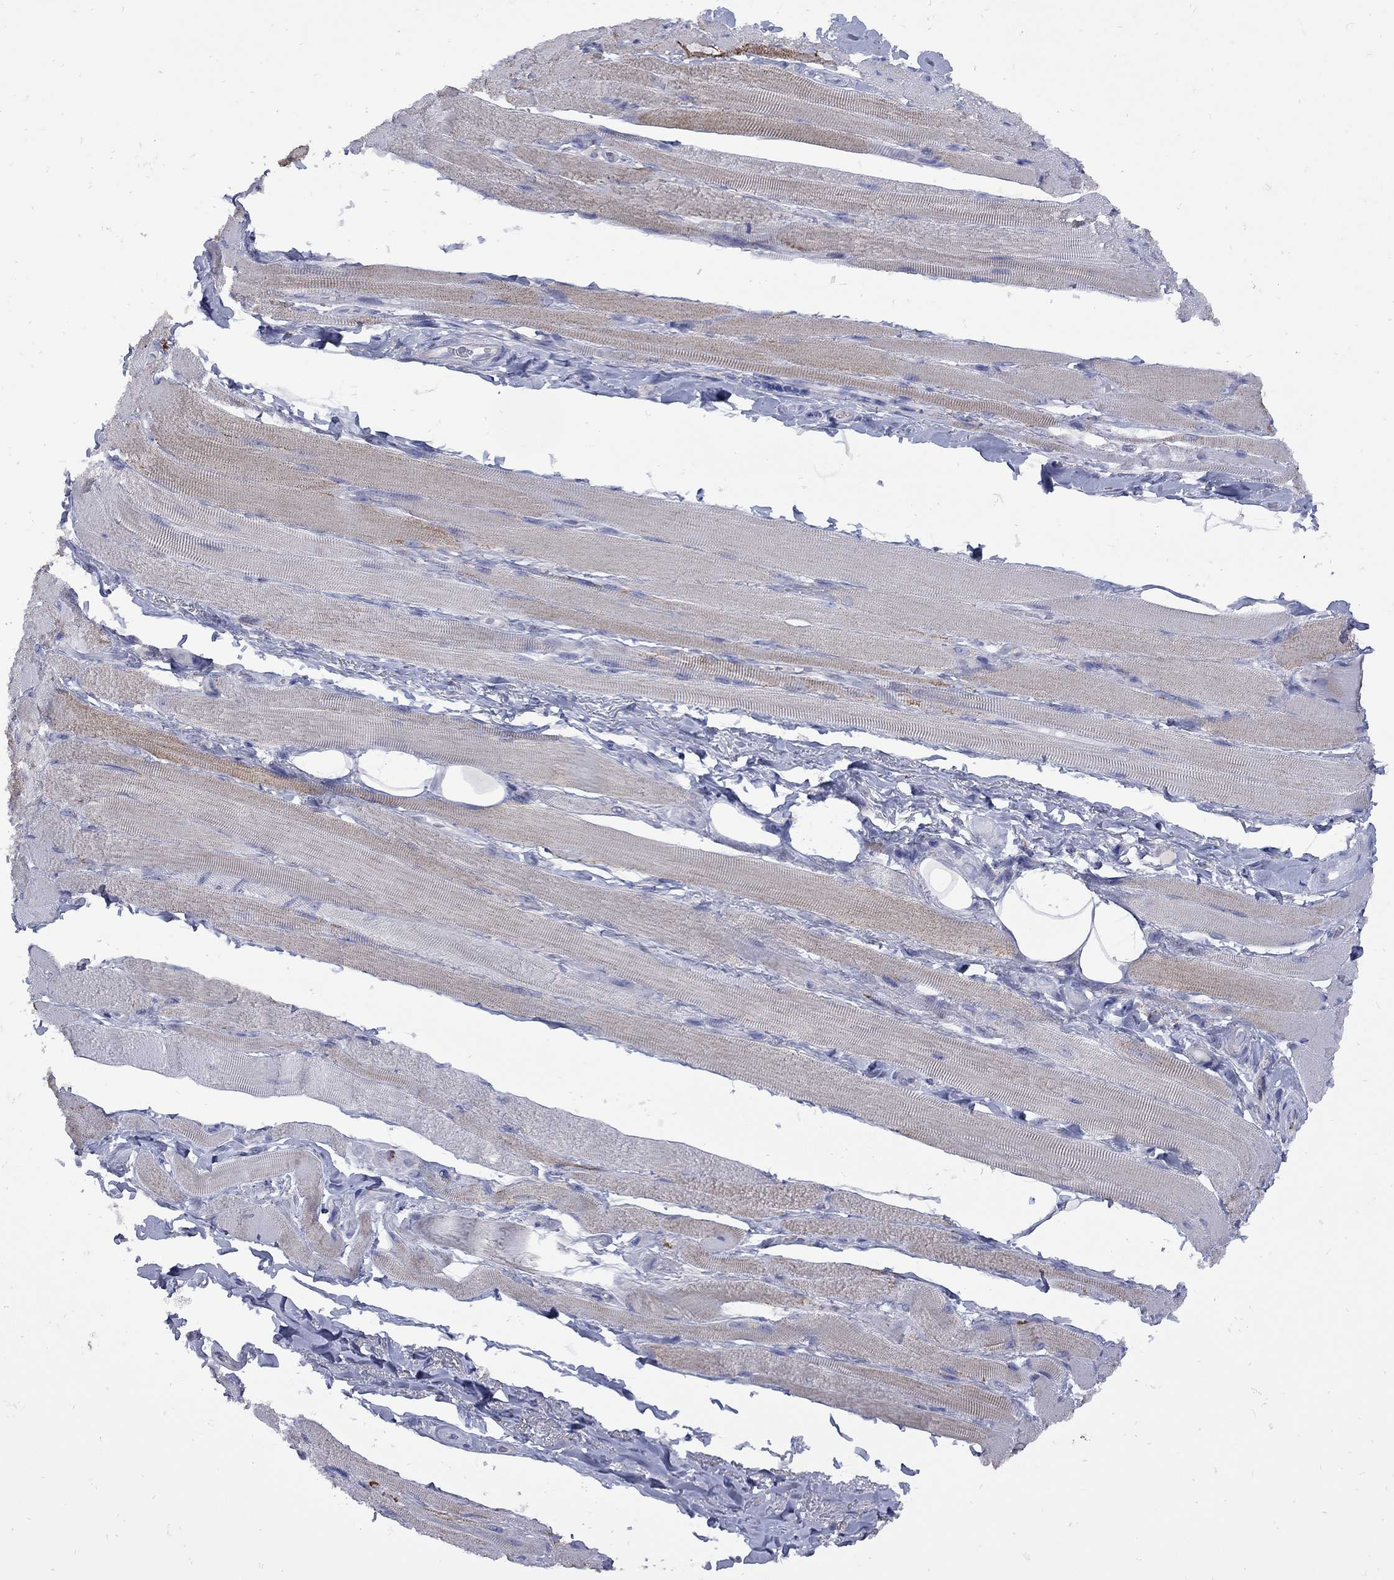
{"staining": {"intensity": "moderate", "quantity": "<25%", "location": "cytoplasmic/membranous"}, "tissue": "skeletal muscle", "cell_type": "Myocytes", "image_type": "normal", "snomed": [{"axis": "morphology", "description": "Normal tissue, NOS"}, {"axis": "topography", "description": "Skeletal muscle"}, {"axis": "topography", "description": "Anal"}, {"axis": "topography", "description": "Peripheral nerve tissue"}], "caption": "Skeletal muscle was stained to show a protein in brown. There is low levels of moderate cytoplasmic/membranous expression in approximately <25% of myocytes.", "gene": "SESTD1", "patient": {"sex": "male", "age": 53}}